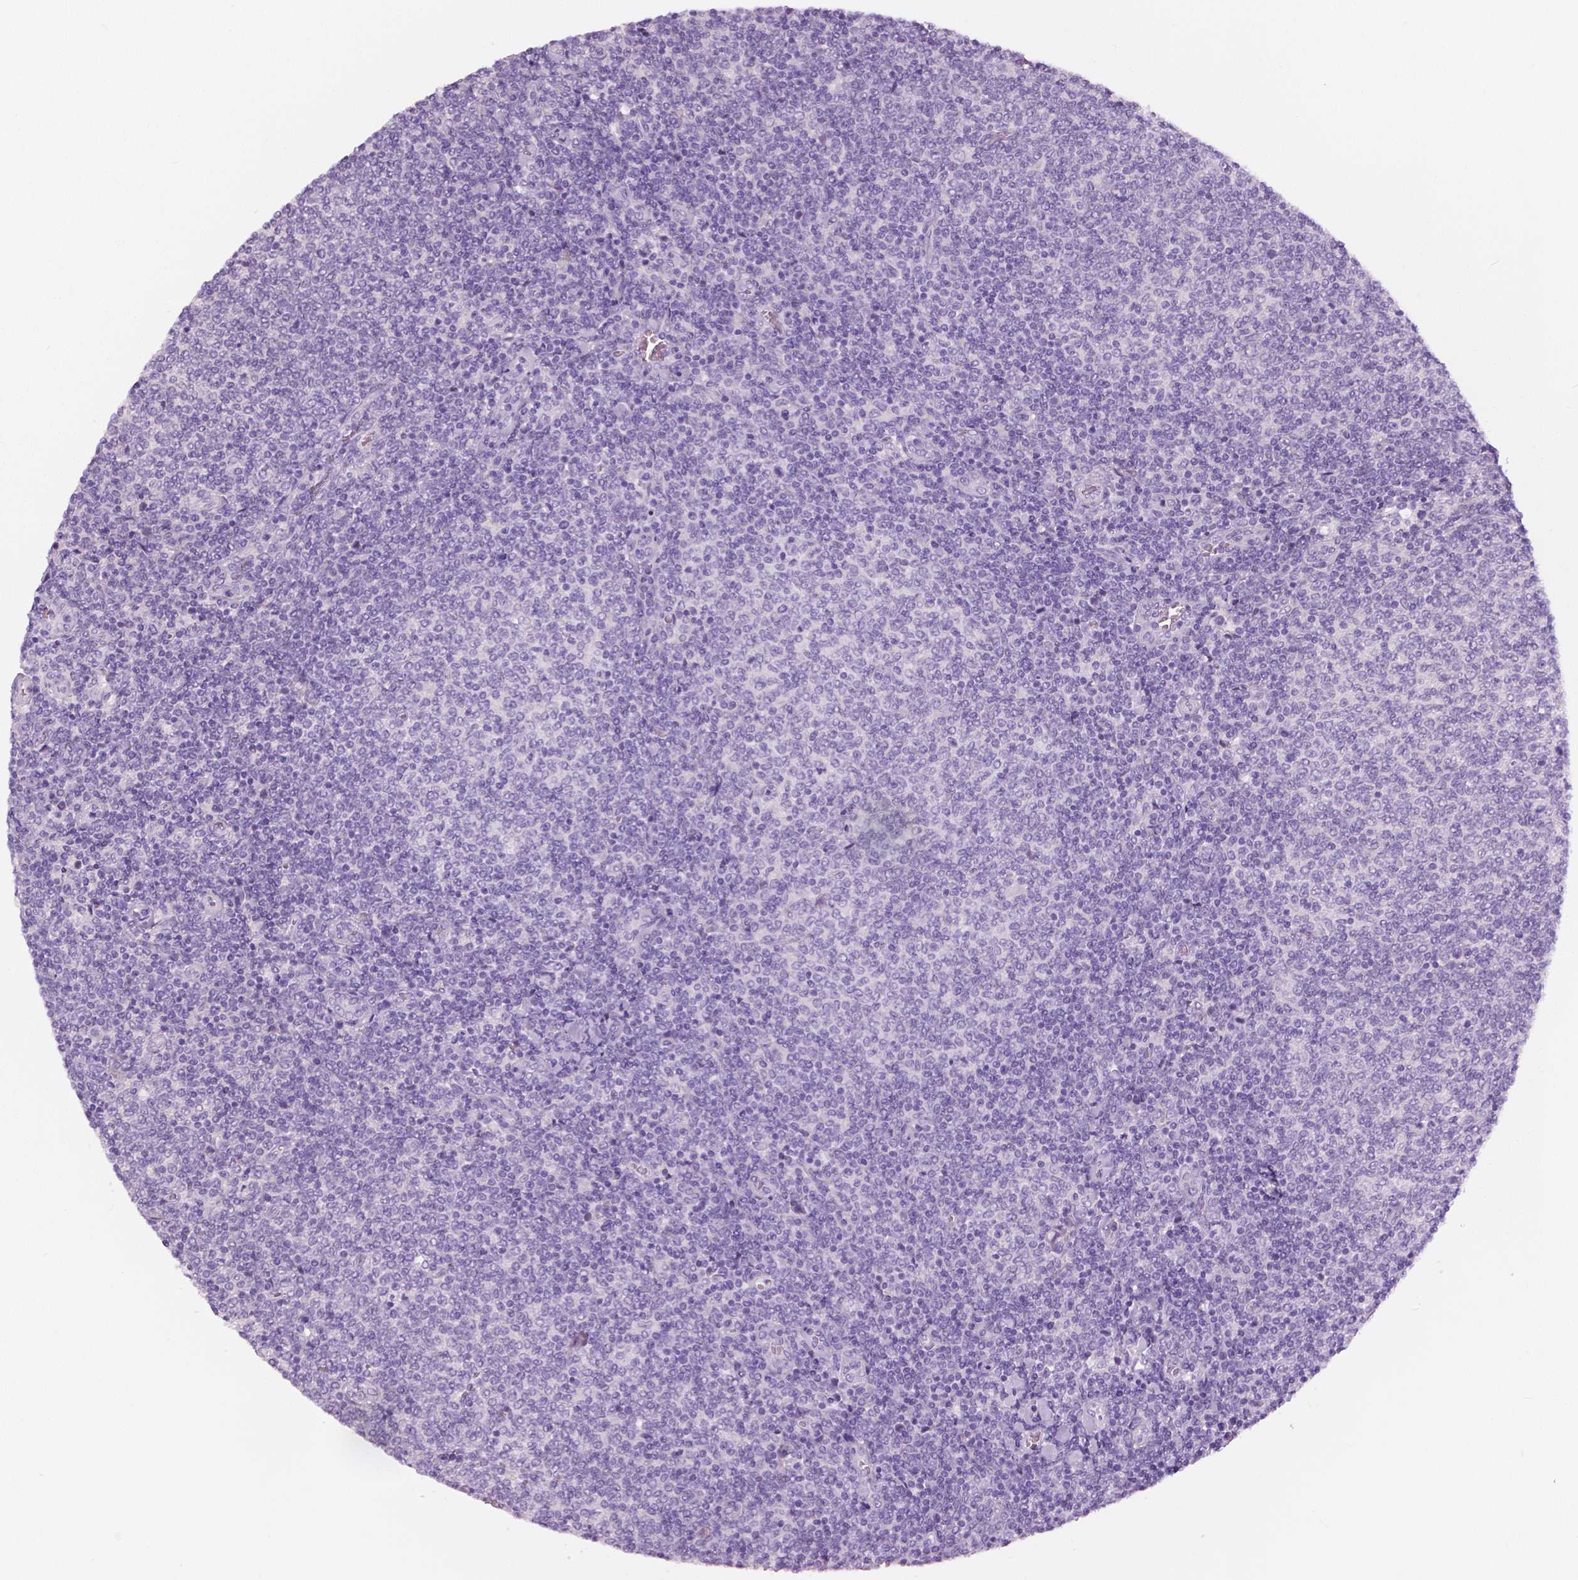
{"staining": {"intensity": "negative", "quantity": "none", "location": "none"}, "tissue": "lymphoma", "cell_type": "Tumor cells", "image_type": "cancer", "snomed": [{"axis": "morphology", "description": "Malignant lymphoma, non-Hodgkin's type, Low grade"}, {"axis": "topography", "description": "Lymph node"}], "caption": "Immunohistochemical staining of low-grade malignant lymphoma, non-Hodgkin's type exhibits no significant expression in tumor cells.", "gene": "SLC24A1", "patient": {"sex": "male", "age": 52}}